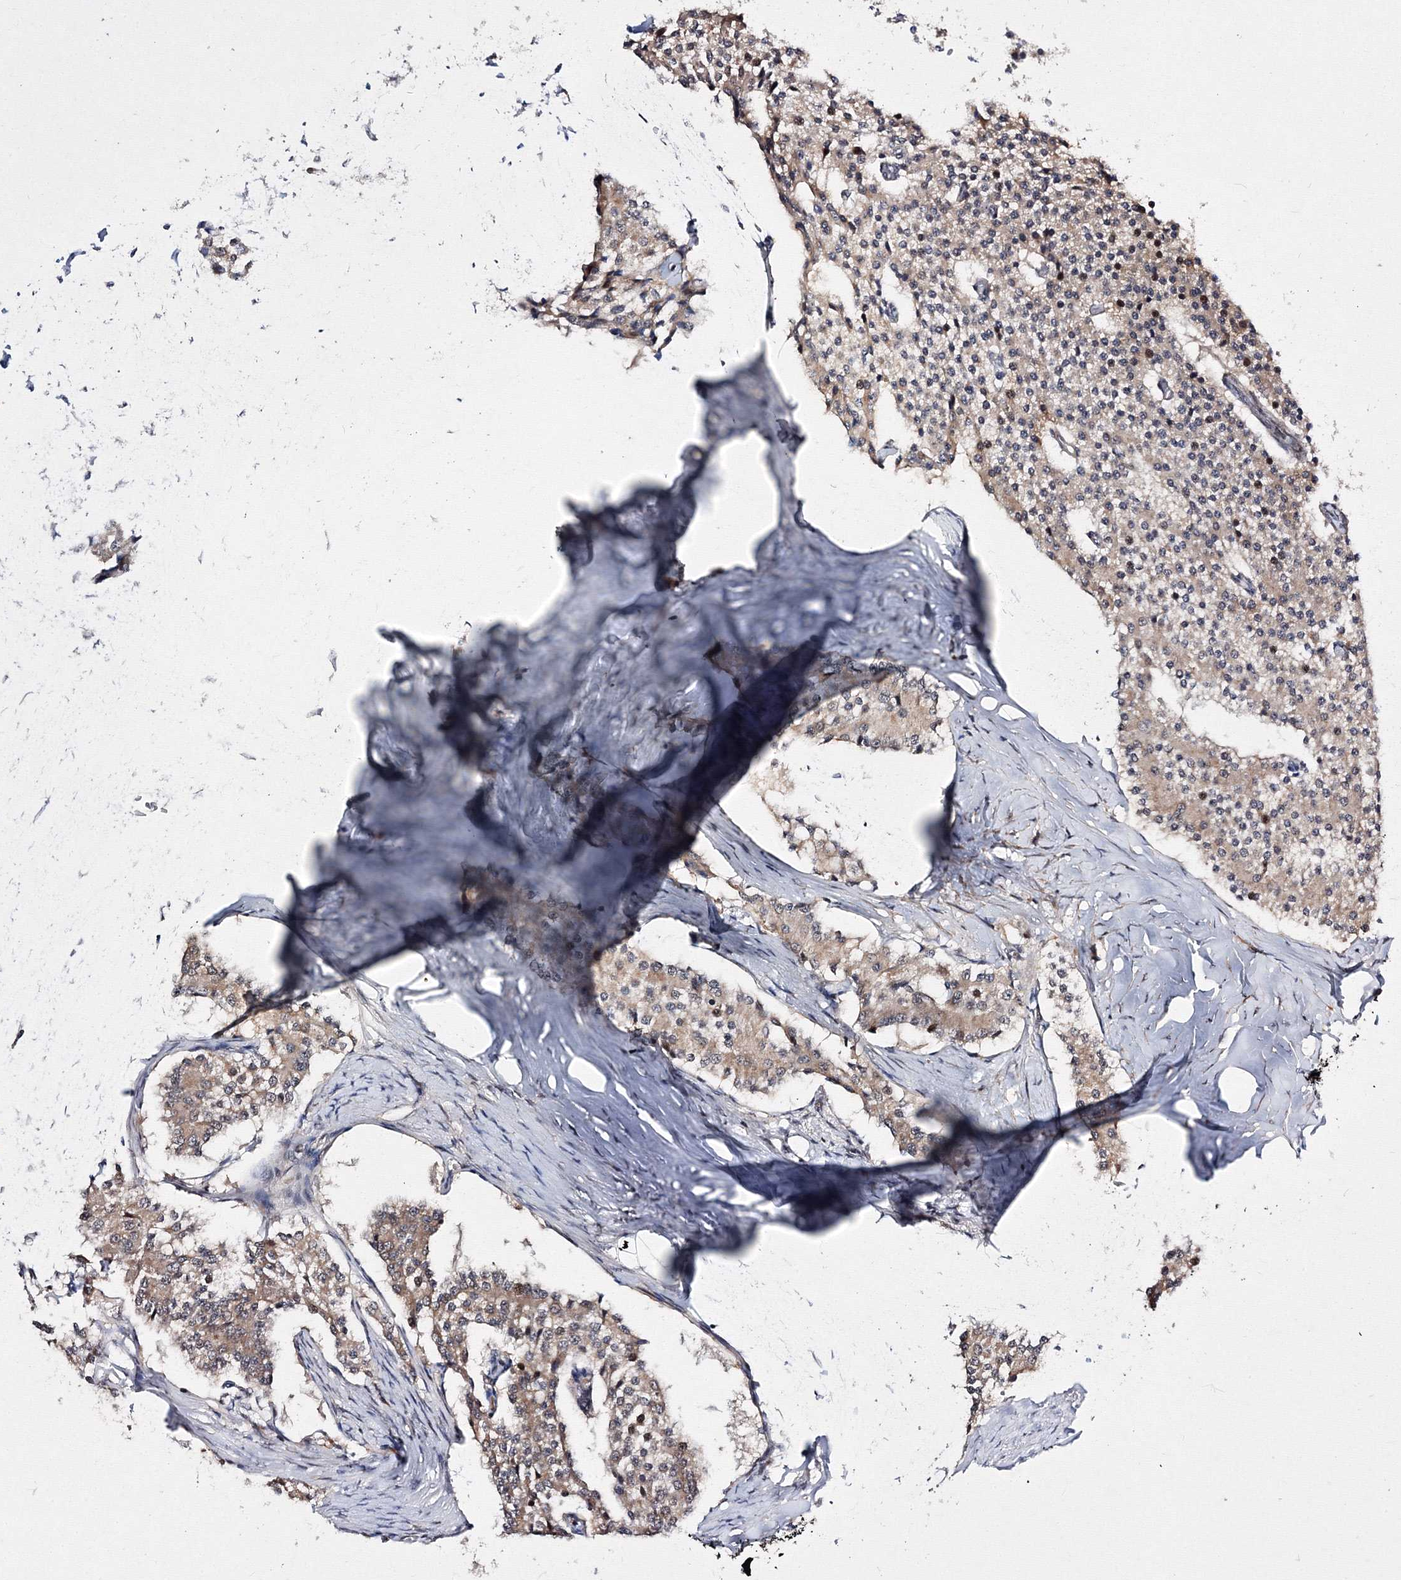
{"staining": {"intensity": "moderate", "quantity": ">75%", "location": "cytoplasmic/membranous,nuclear"}, "tissue": "carcinoid", "cell_type": "Tumor cells", "image_type": "cancer", "snomed": [{"axis": "morphology", "description": "Carcinoid, malignant, NOS"}, {"axis": "topography", "description": "Colon"}], "caption": "IHC (DAB (3,3'-diaminobenzidine)) staining of malignant carcinoid demonstrates moderate cytoplasmic/membranous and nuclear protein expression in about >75% of tumor cells.", "gene": "GPN1", "patient": {"sex": "female", "age": 52}}